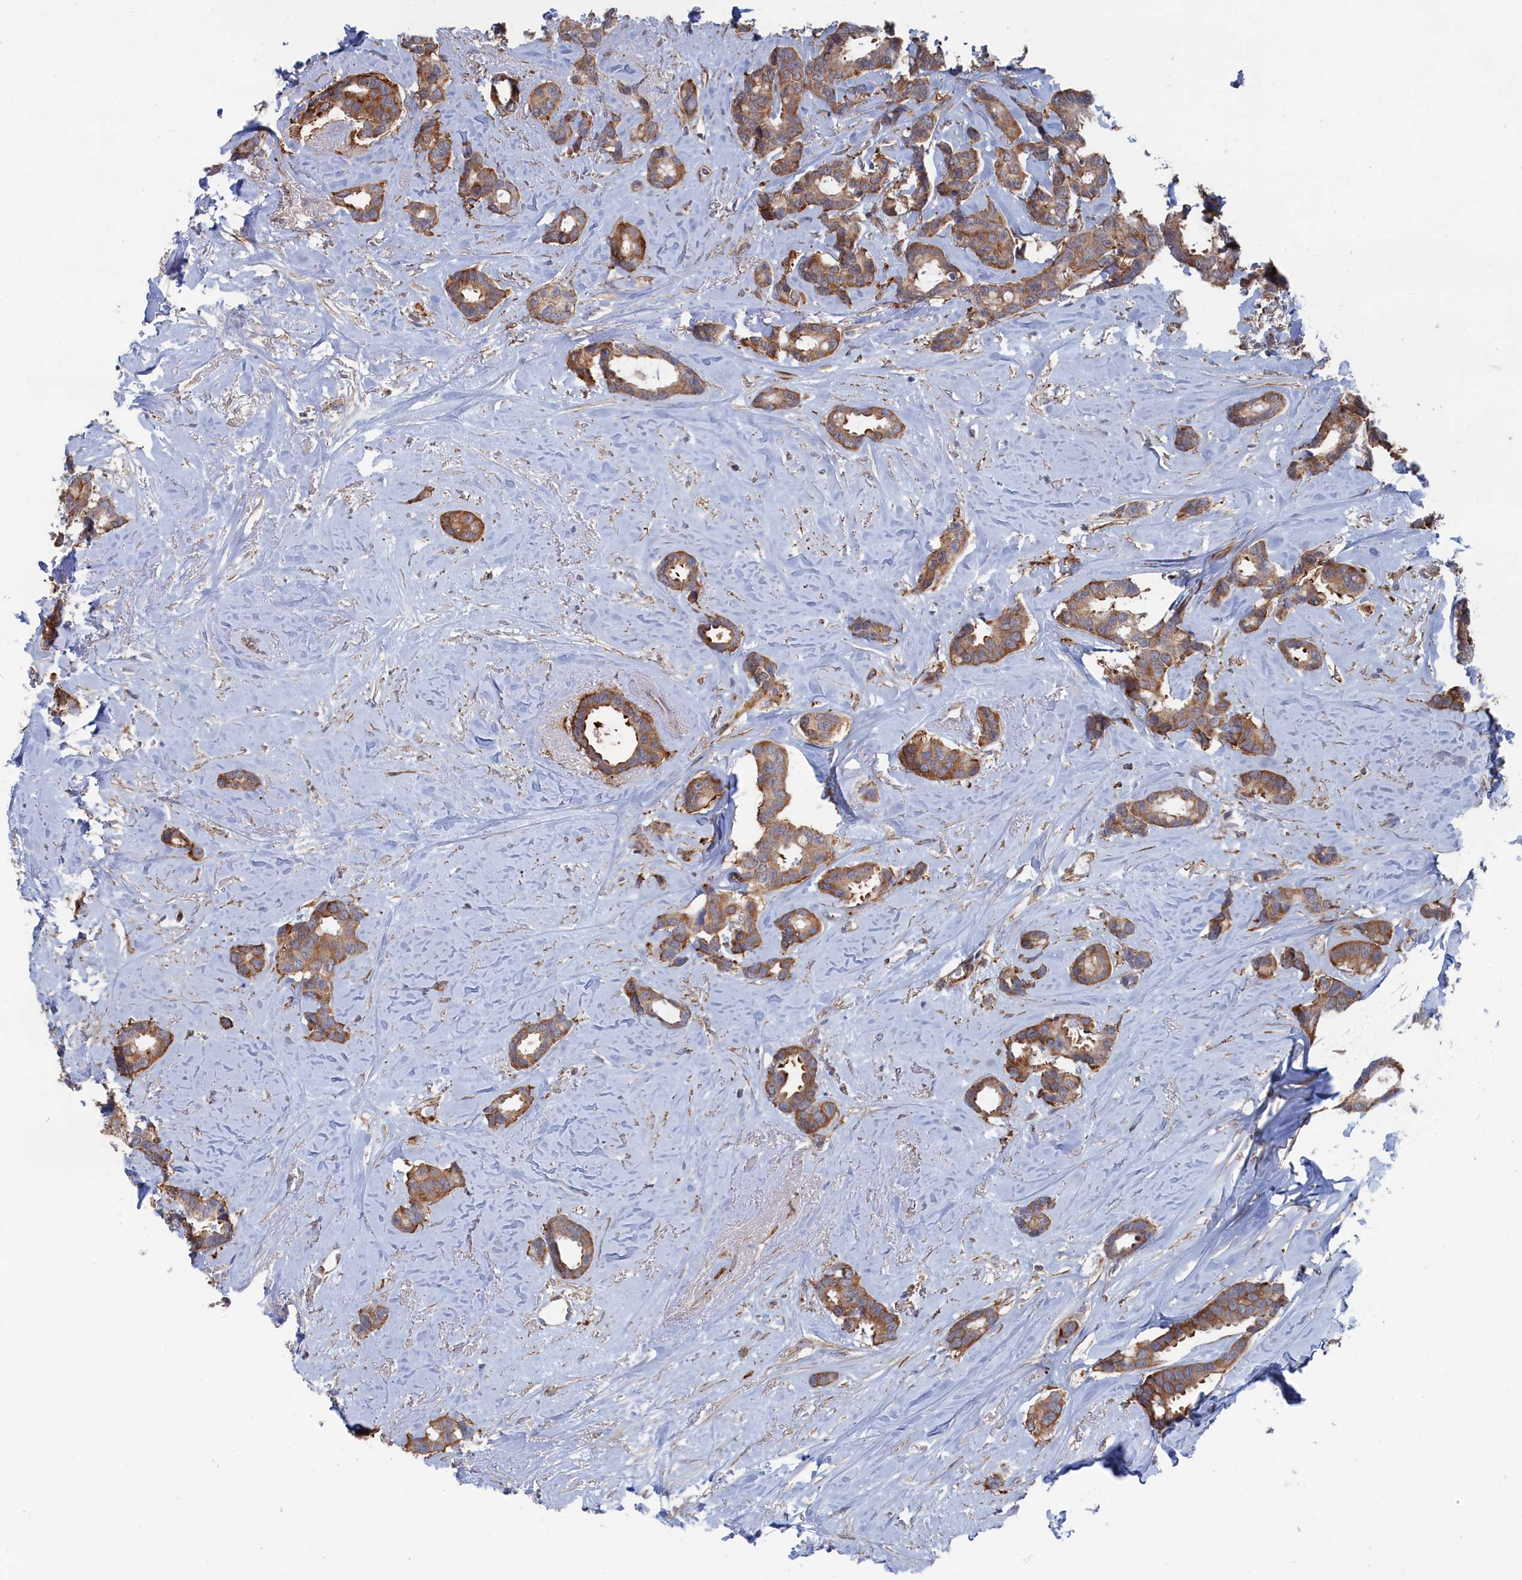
{"staining": {"intensity": "moderate", "quantity": ">75%", "location": "cytoplasmic/membranous"}, "tissue": "breast cancer", "cell_type": "Tumor cells", "image_type": "cancer", "snomed": [{"axis": "morphology", "description": "Duct carcinoma"}, {"axis": "topography", "description": "Breast"}], "caption": "Protein analysis of breast cancer tissue reveals moderate cytoplasmic/membranous expression in approximately >75% of tumor cells.", "gene": "FILIP1L", "patient": {"sex": "female", "age": 87}}